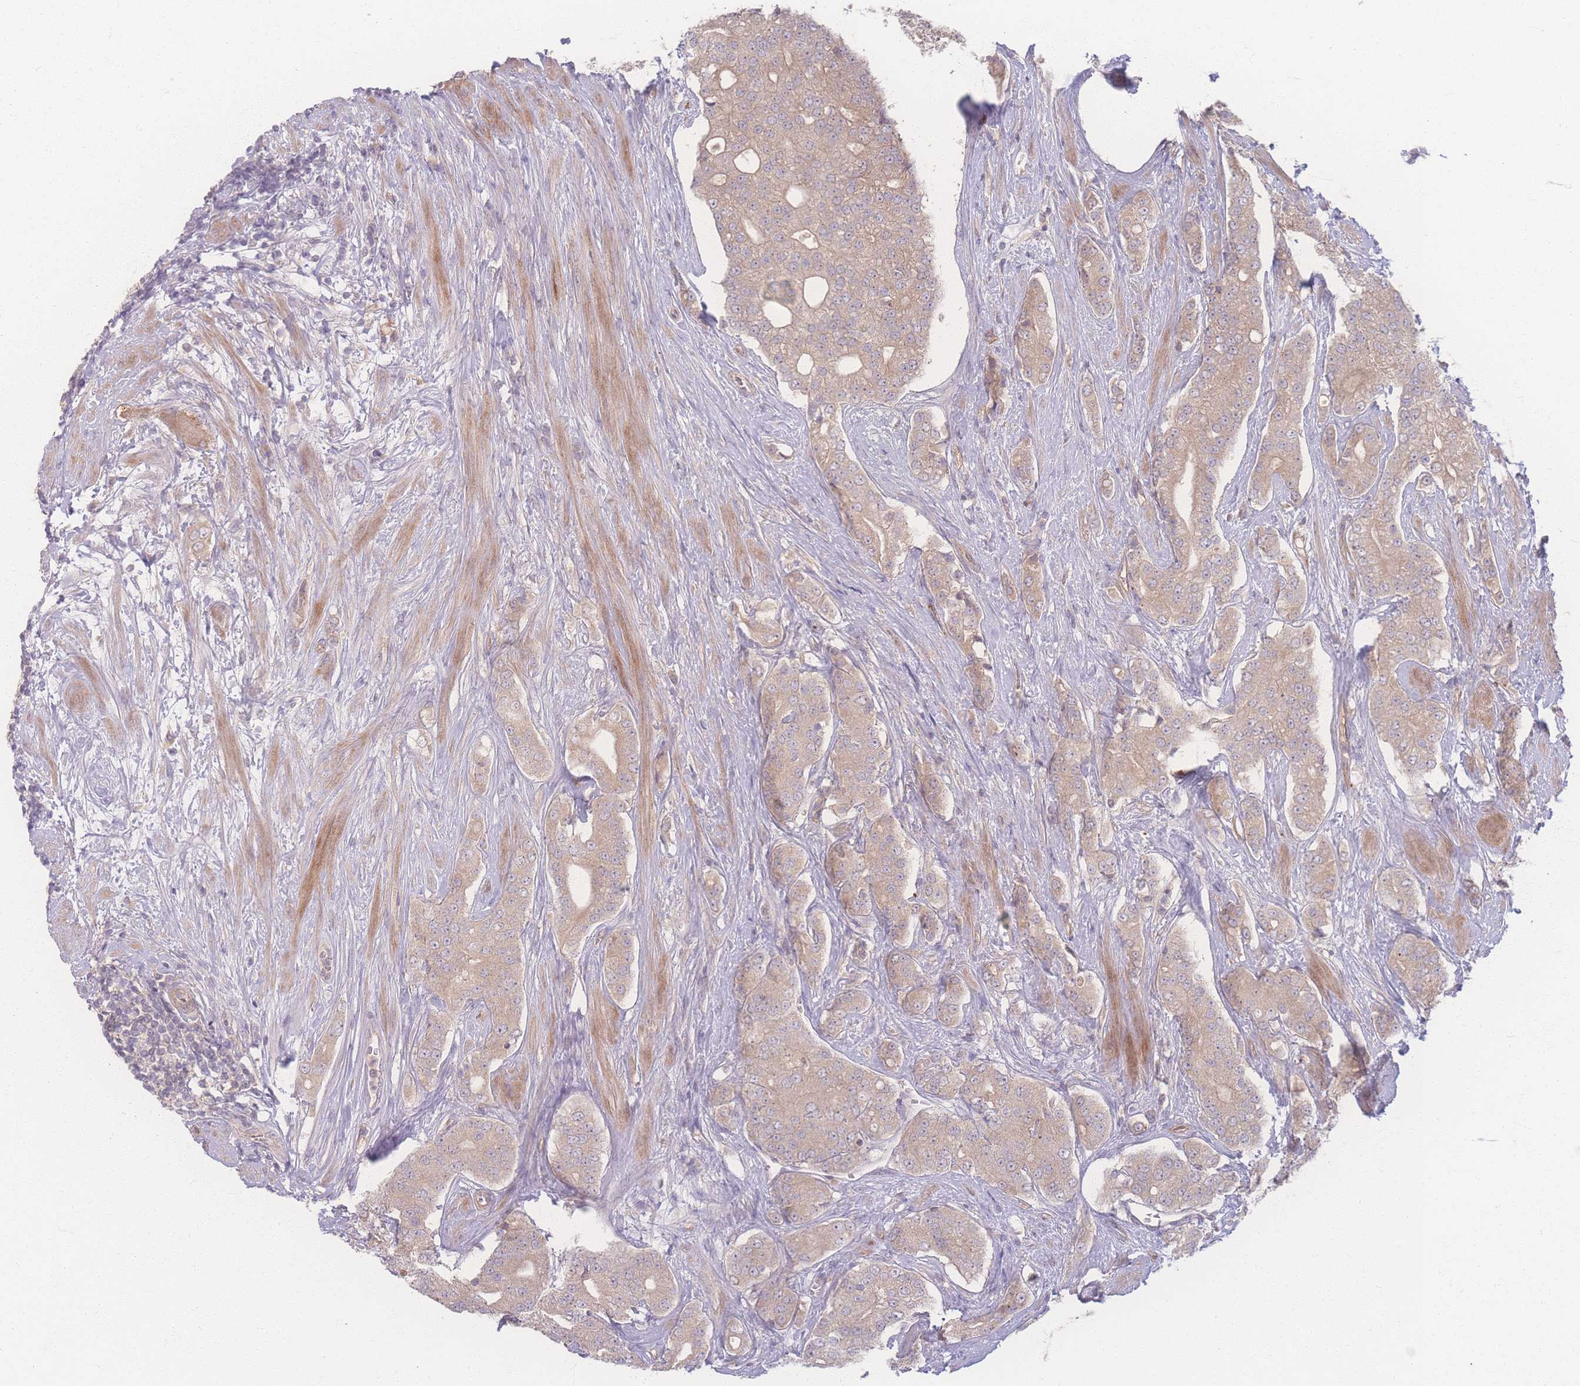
{"staining": {"intensity": "weak", "quantity": ">75%", "location": "cytoplasmic/membranous"}, "tissue": "prostate cancer", "cell_type": "Tumor cells", "image_type": "cancer", "snomed": [{"axis": "morphology", "description": "Adenocarcinoma, High grade"}, {"axis": "topography", "description": "Prostate"}], "caption": "IHC (DAB (3,3'-diaminobenzidine)) staining of human prostate high-grade adenocarcinoma demonstrates weak cytoplasmic/membranous protein staining in approximately >75% of tumor cells.", "gene": "INSR", "patient": {"sex": "male", "age": 71}}